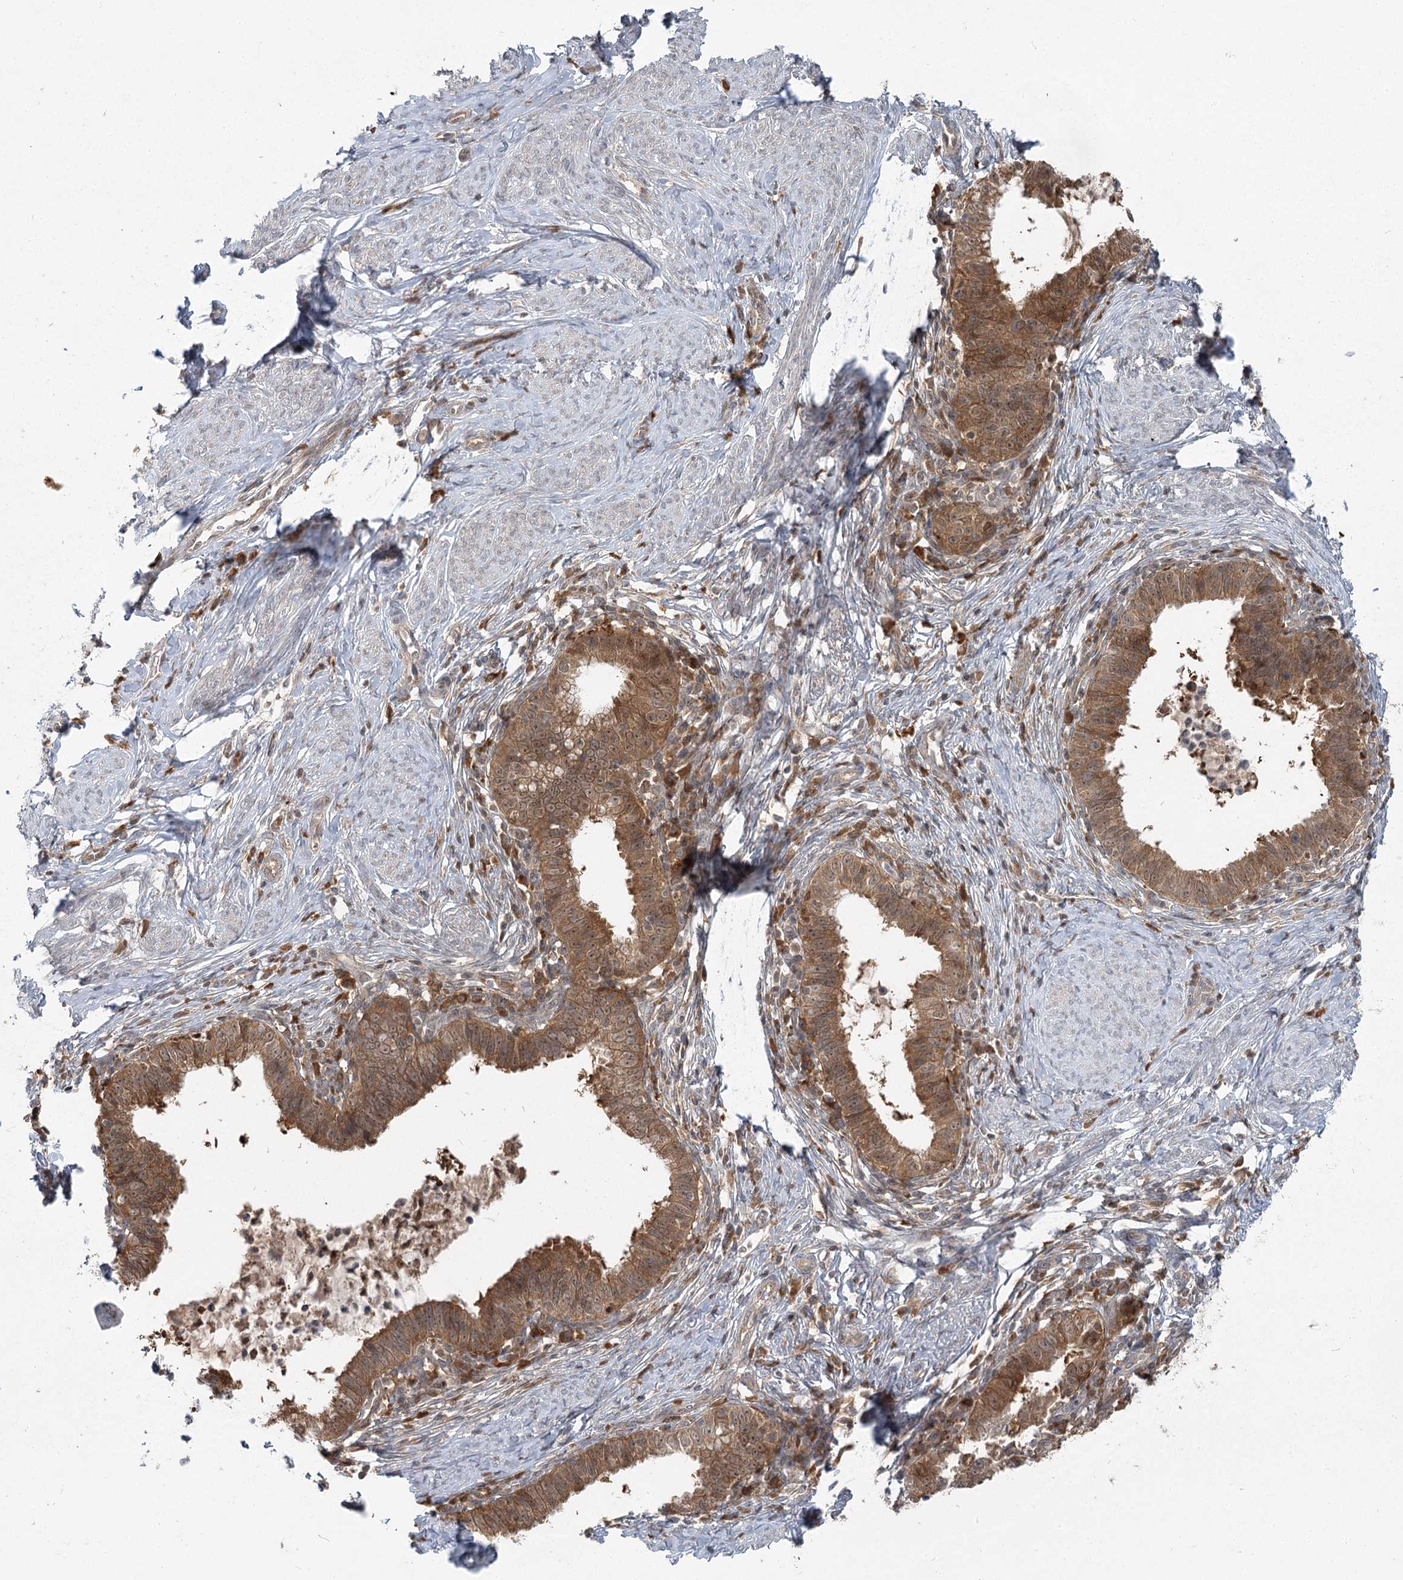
{"staining": {"intensity": "moderate", "quantity": ">75%", "location": "cytoplasmic/membranous,nuclear"}, "tissue": "cervical cancer", "cell_type": "Tumor cells", "image_type": "cancer", "snomed": [{"axis": "morphology", "description": "Adenocarcinoma, NOS"}, {"axis": "topography", "description": "Cervix"}], "caption": "Tumor cells display moderate cytoplasmic/membranous and nuclear staining in about >75% of cells in cervical cancer. Nuclei are stained in blue.", "gene": "THNSL1", "patient": {"sex": "female", "age": 36}}